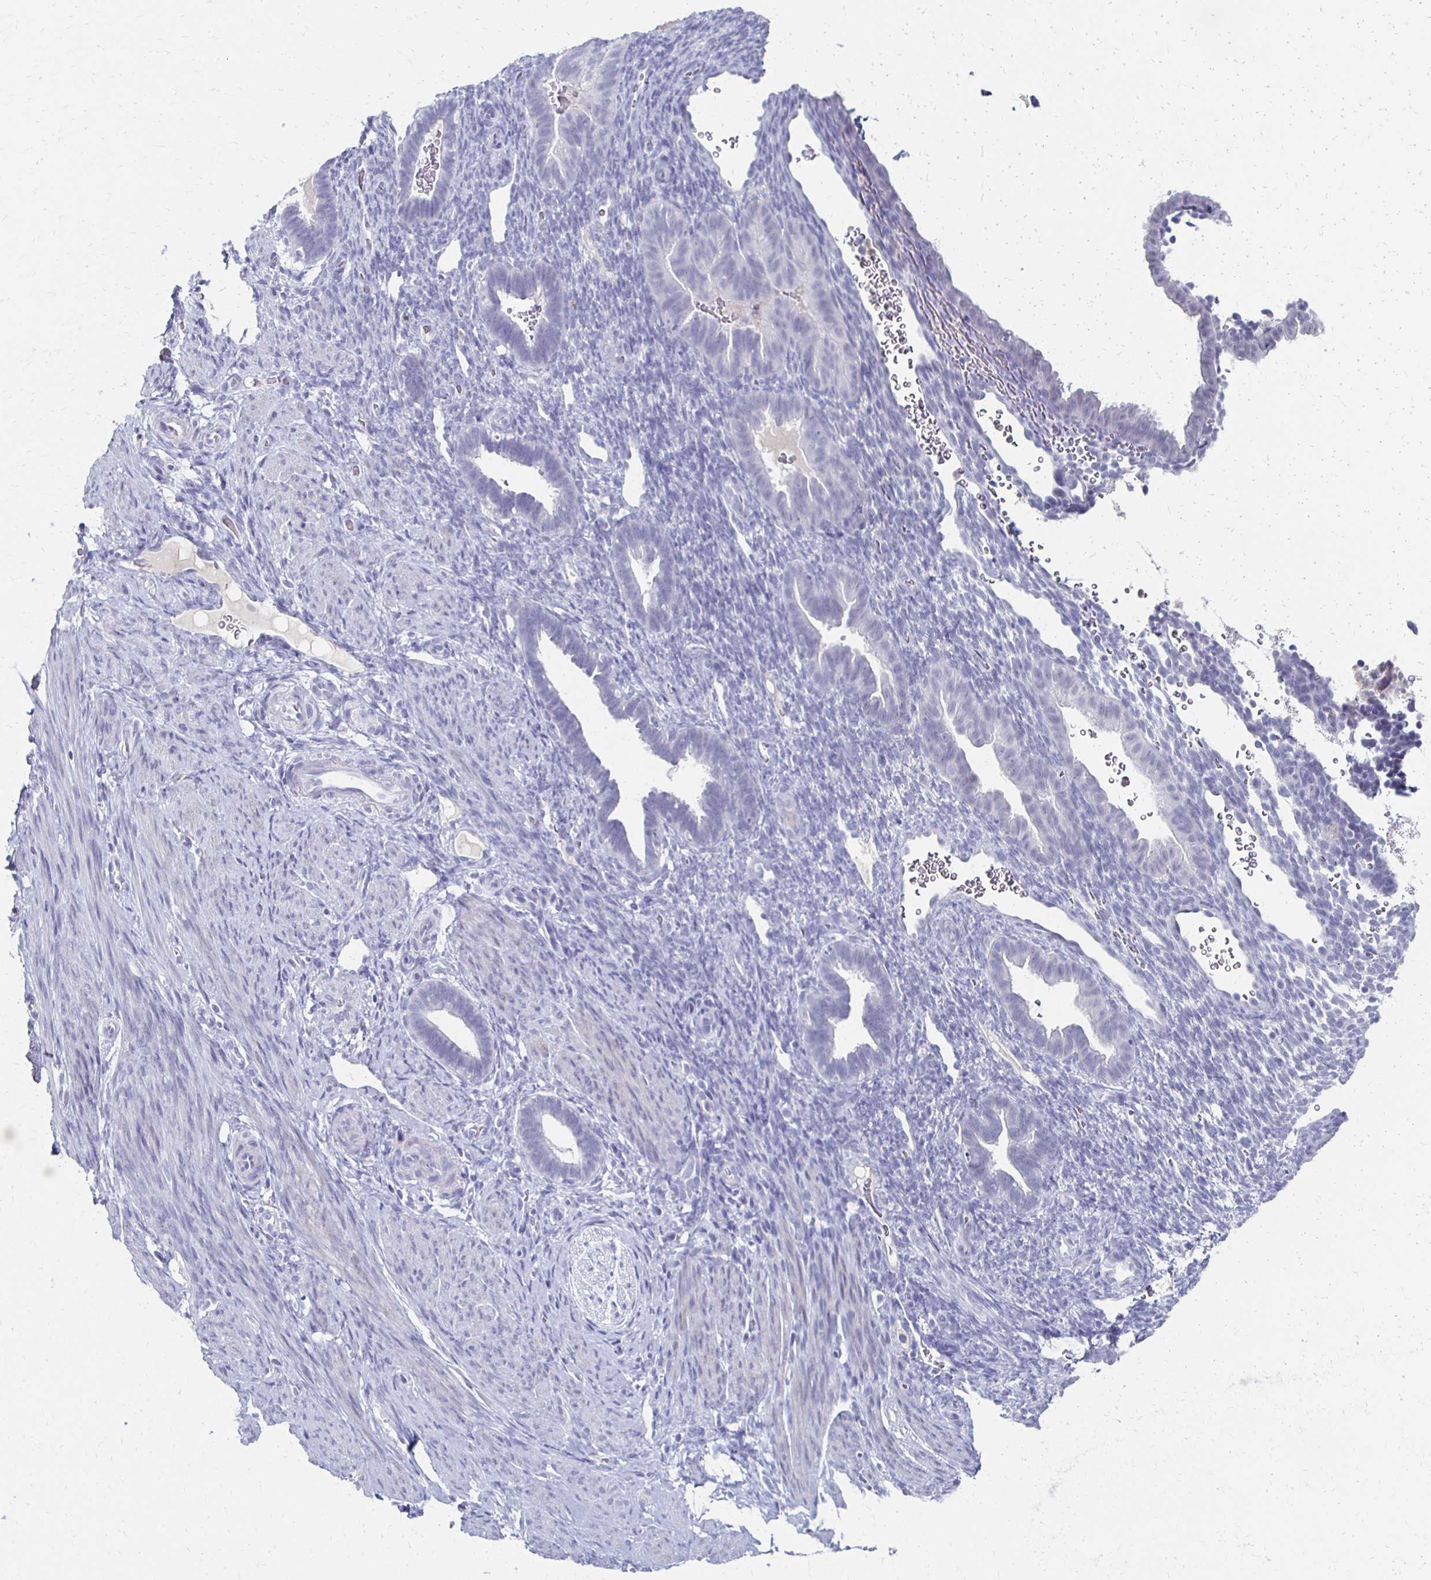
{"staining": {"intensity": "negative", "quantity": "none", "location": "none"}, "tissue": "endometrium", "cell_type": "Cells in endometrial stroma", "image_type": "normal", "snomed": [{"axis": "morphology", "description": "Normal tissue, NOS"}, {"axis": "topography", "description": "Endometrium"}], "caption": "DAB (3,3'-diaminobenzidine) immunohistochemical staining of normal human endometrium shows no significant positivity in cells in endometrial stroma.", "gene": "CXCR2", "patient": {"sex": "female", "age": 34}}